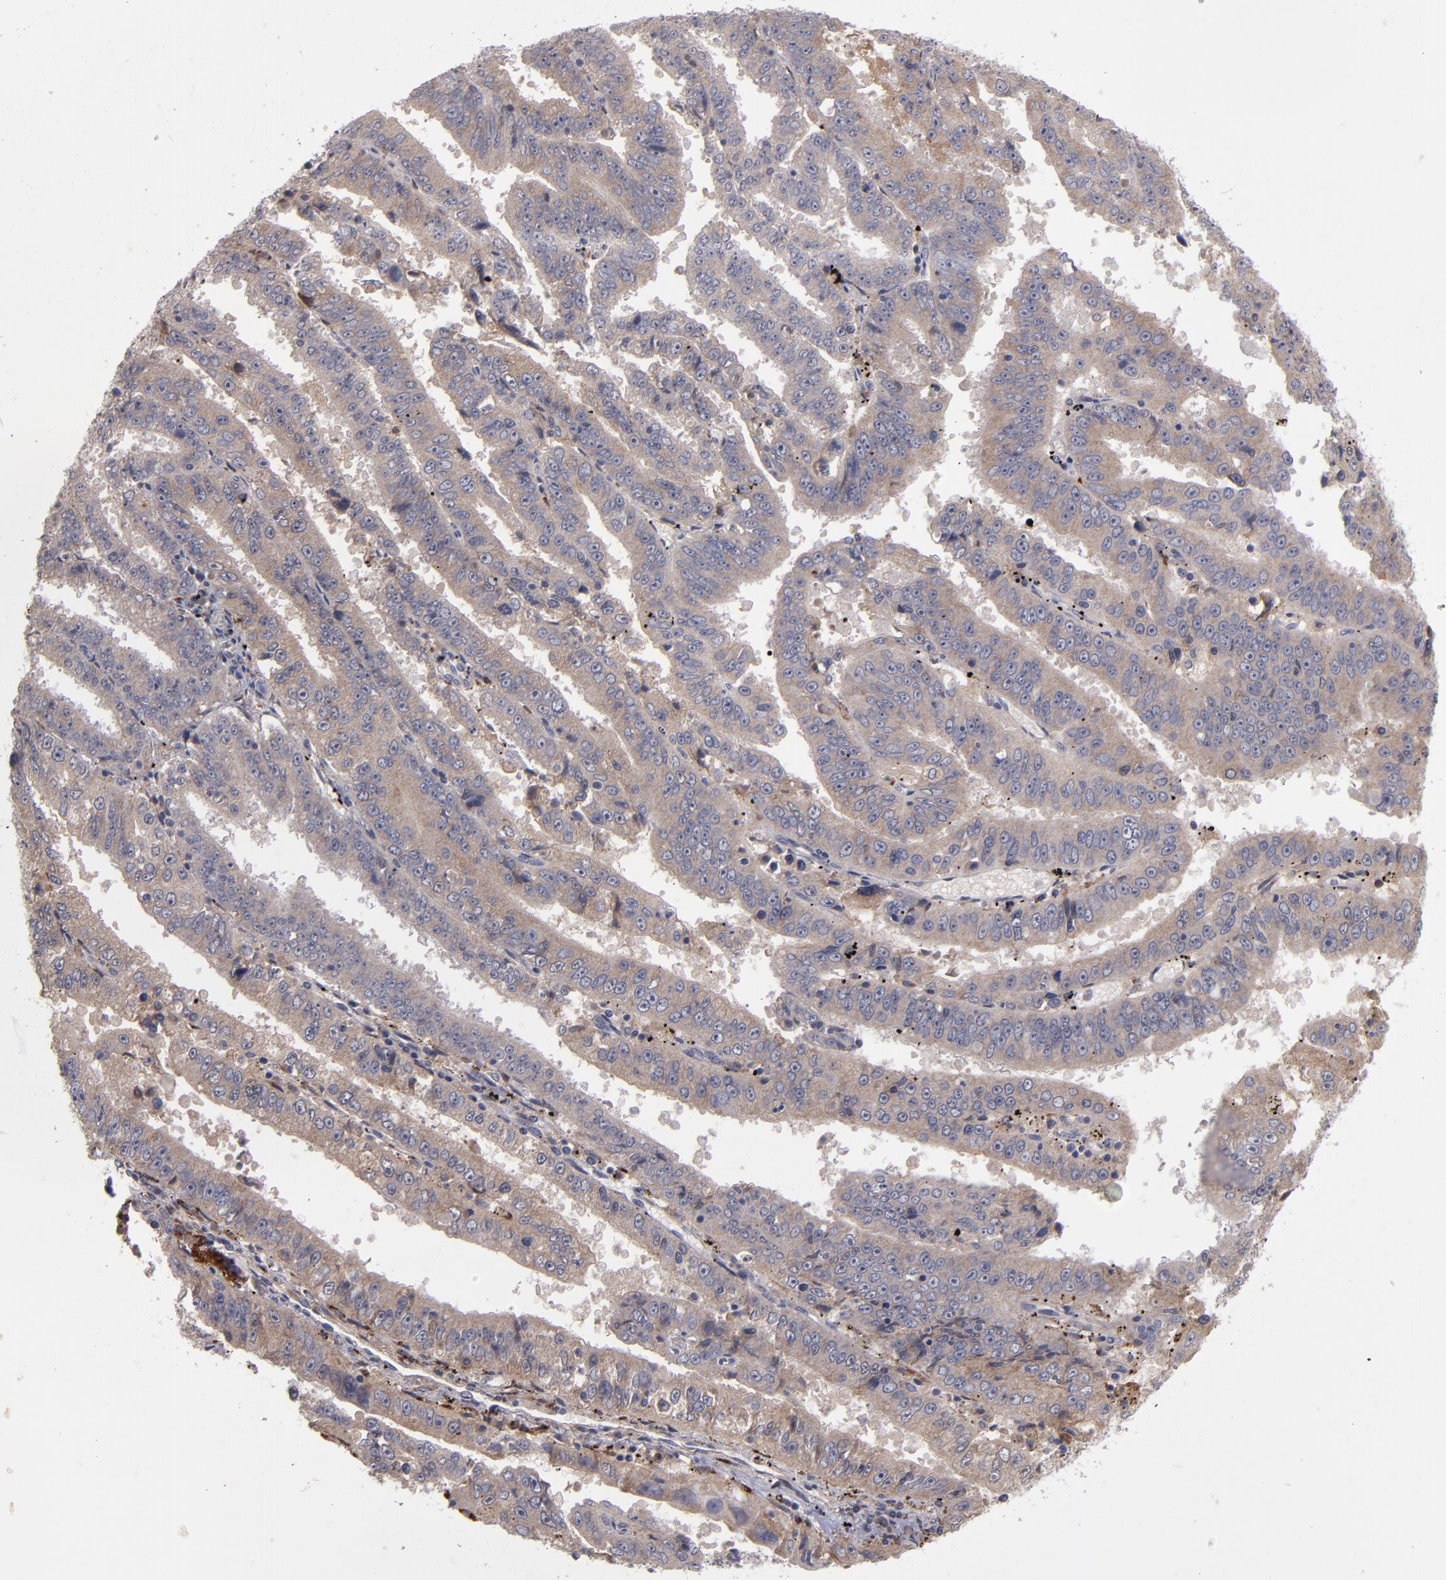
{"staining": {"intensity": "weak", "quantity": ">75%", "location": "cytoplasmic/membranous"}, "tissue": "endometrial cancer", "cell_type": "Tumor cells", "image_type": "cancer", "snomed": [{"axis": "morphology", "description": "Adenocarcinoma, NOS"}, {"axis": "topography", "description": "Endometrium"}], "caption": "Immunohistochemical staining of human endometrial adenocarcinoma demonstrates low levels of weak cytoplasmic/membranous staining in about >75% of tumor cells.", "gene": "MMP11", "patient": {"sex": "female", "age": 66}}